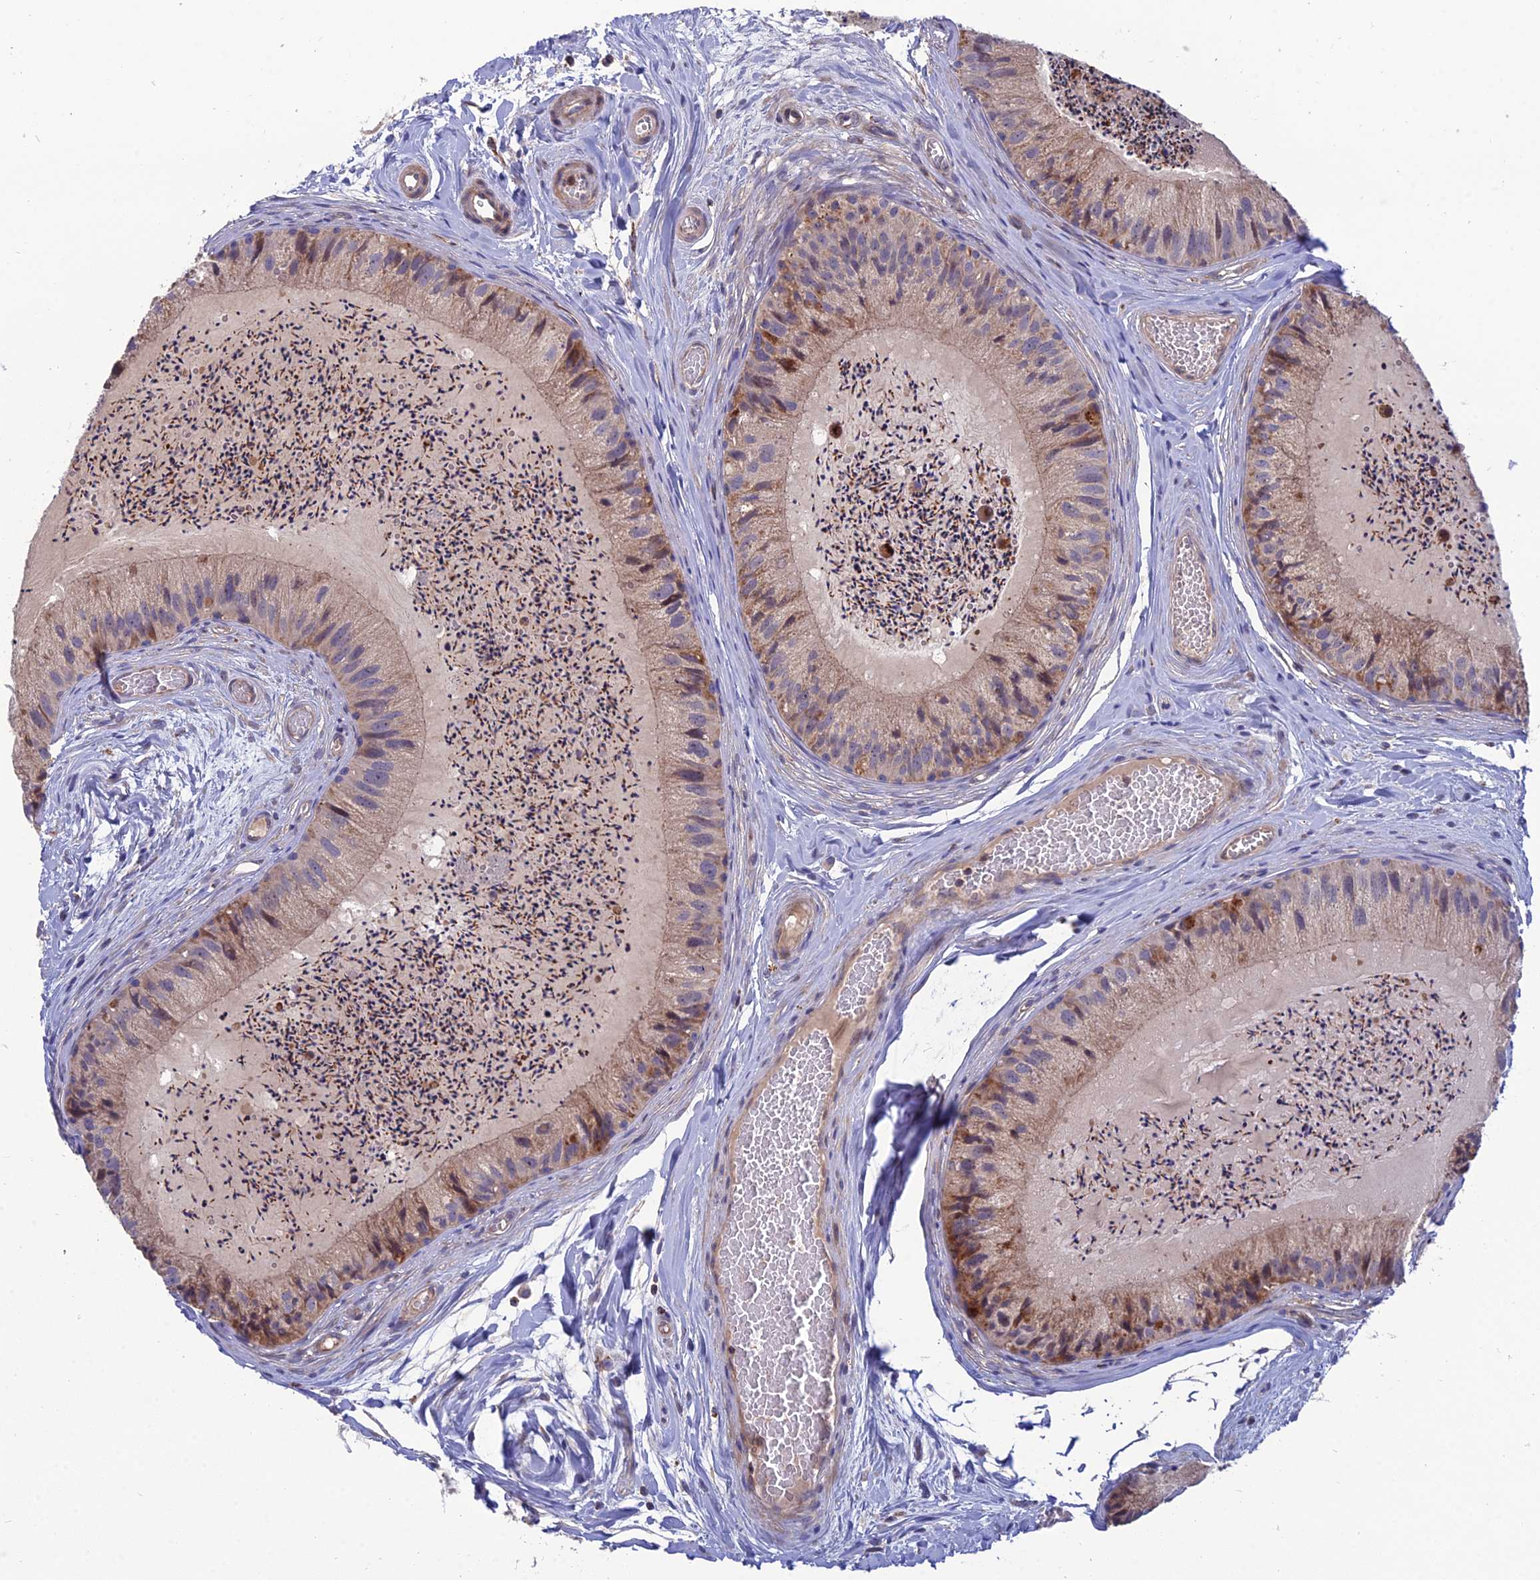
{"staining": {"intensity": "moderate", "quantity": "<25%", "location": "cytoplasmic/membranous"}, "tissue": "epididymis", "cell_type": "Glandular cells", "image_type": "normal", "snomed": [{"axis": "morphology", "description": "Normal tissue, NOS"}, {"axis": "topography", "description": "Epididymis"}], "caption": "Epididymis stained with a protein marker reveals moderate staining in glandular cells.", "gene": "RIC8B", "patient": {"sex": "male", "age": 31}}